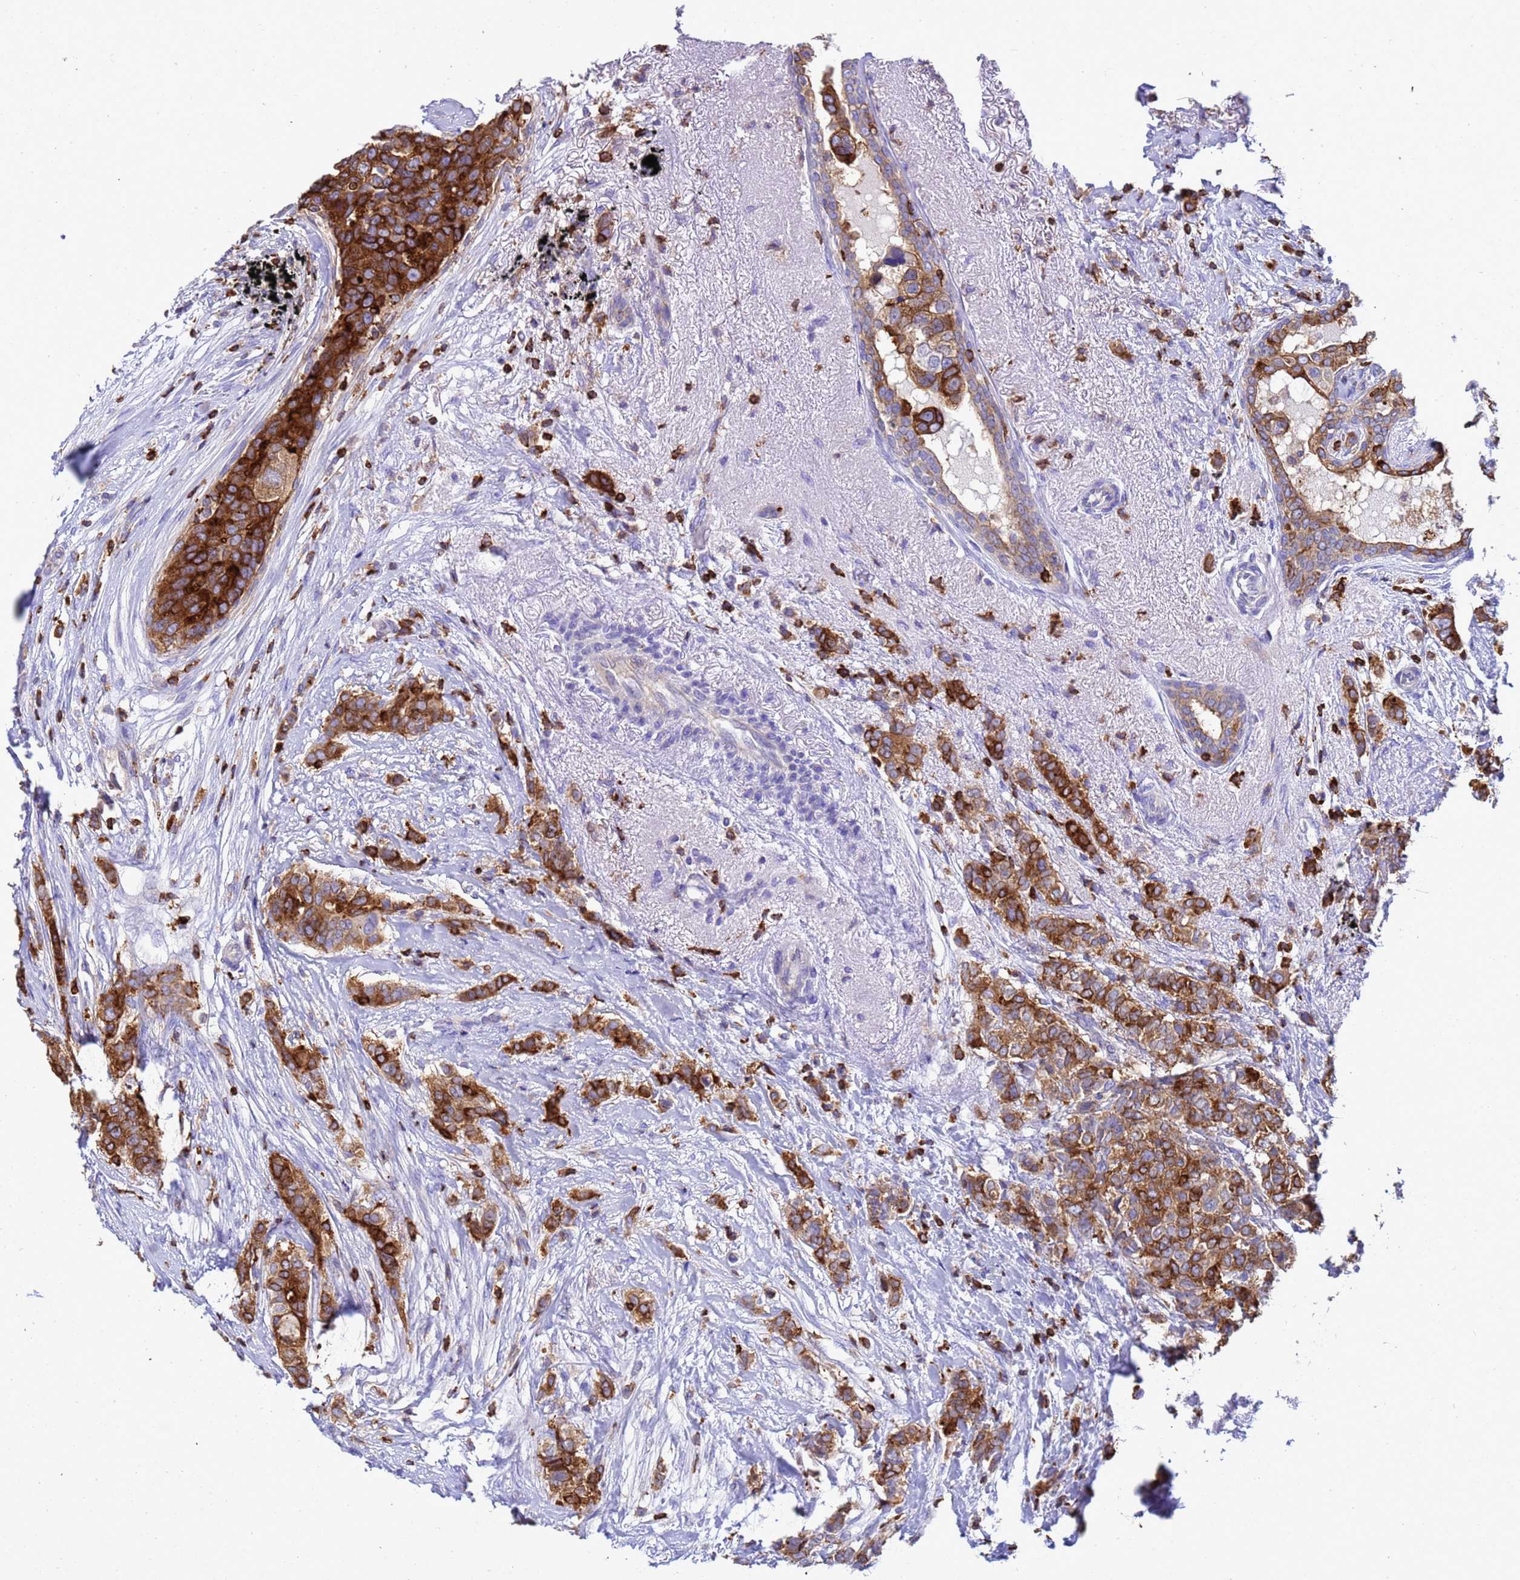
{"staining": {"intensity": "strong", "quantity": ">75%", "location": "cytoplasmic/membranous"}, "tissue": "breast cancer", "cell_type": "Tumor cells", "image_type": "cancer", "snomed": [{"axis": "morphology", "description": "Lobular carcinoma"}, {"axis": "topography", "description": "Breast"}], "caption": "Tumor cells show strong cytoplasmic/membranous positivity in approximately >75% of cells in lobular carcinoma (breast).", "gene": "EZR", "patient": {"sex": "female", "age": 51}}